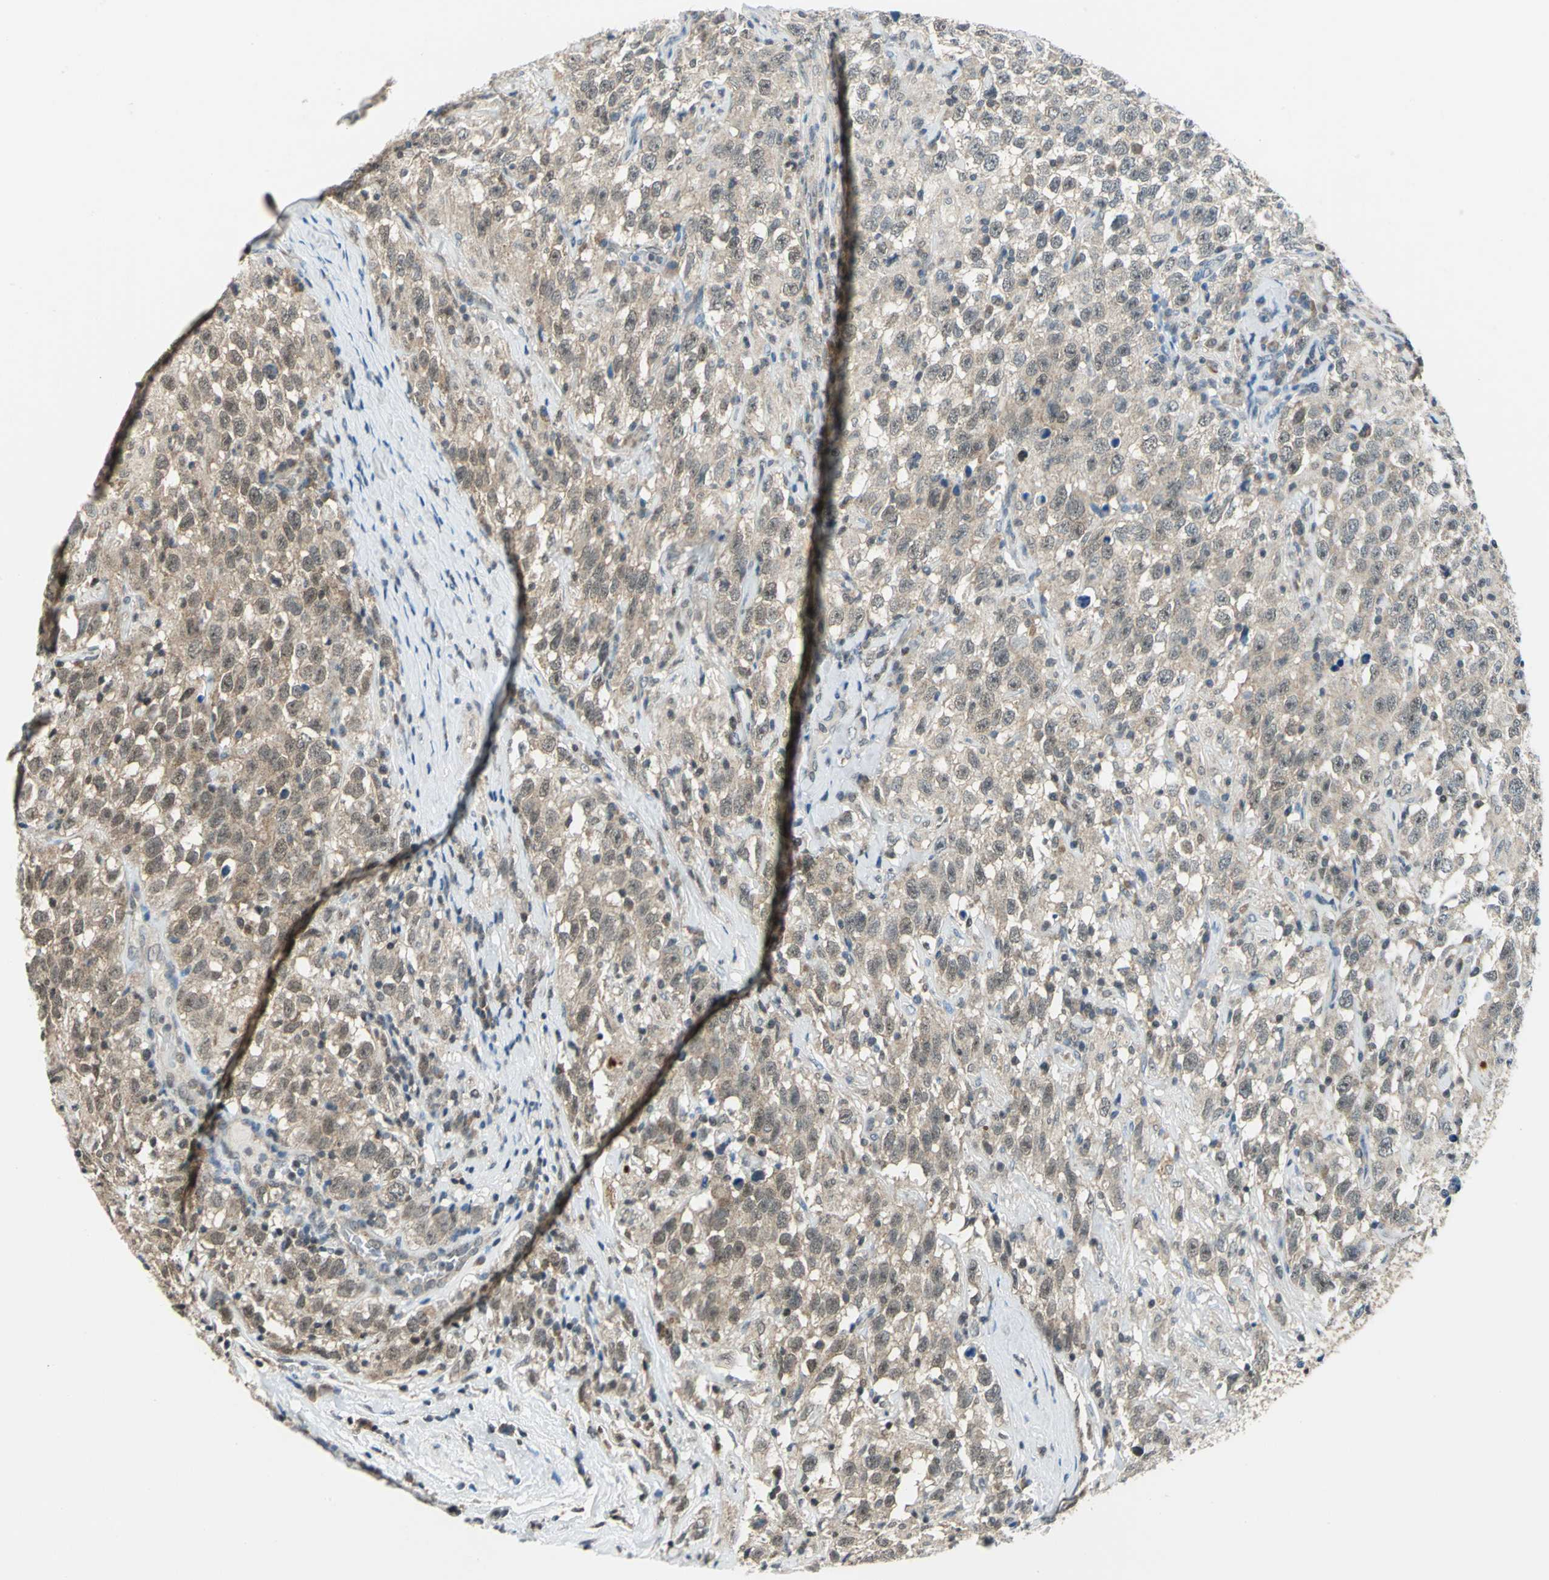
{"staining": {"intensity": "weak", "quantity": ">75%", "location": "cytoplasmic/membranous"}, "tissue": "testis cancer", "cell_type": "Tumor cells", "image_type": "cancer", "snomed": [{"axis": "morphology", "description": "Seminoma, NOS"}, {"axis": "topography", "description": "Testis"}], "caption": "Human testis seminoma stained with a brown dye exhibits weak cytoplasmic/membranous positive positivity in about >75% of tumor cells.", "gene": "PIN1", "patient": {"sex": "male", "age": 41}}